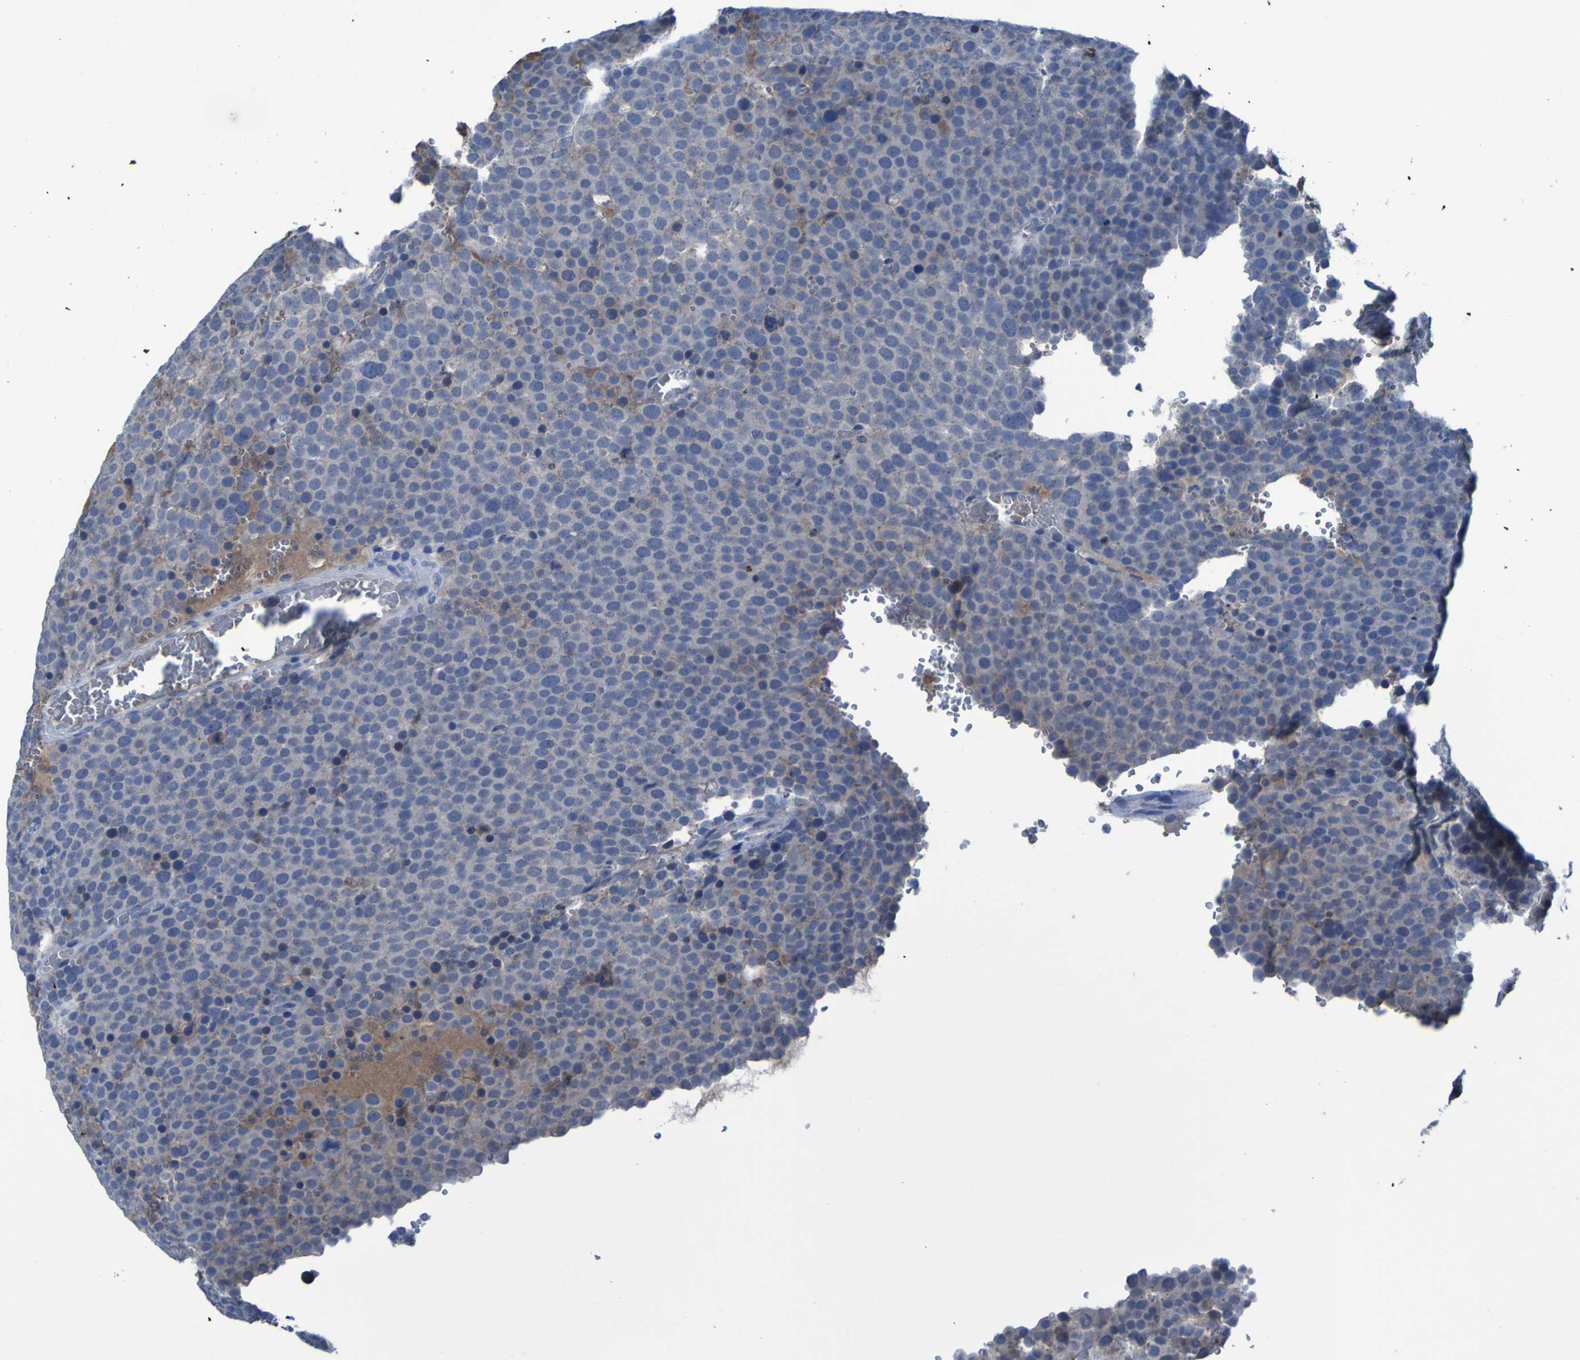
{"staining": {"intensity": "negative", "quantity": "none", "location": "none"}, "tissue": "testis cancer", "cell_type": "Tumor cells", "image_type": "cancer", "snomed": [{"axis": "morphology", "description": "Seminoma, NOS"}, {"axis": "topography", "description": "Testis"}], "caption": "The image displays no significant expression in tumor cells of testis cancer.", "gene": "SGK2", "patient": {"sex": "male", "age": 71}}